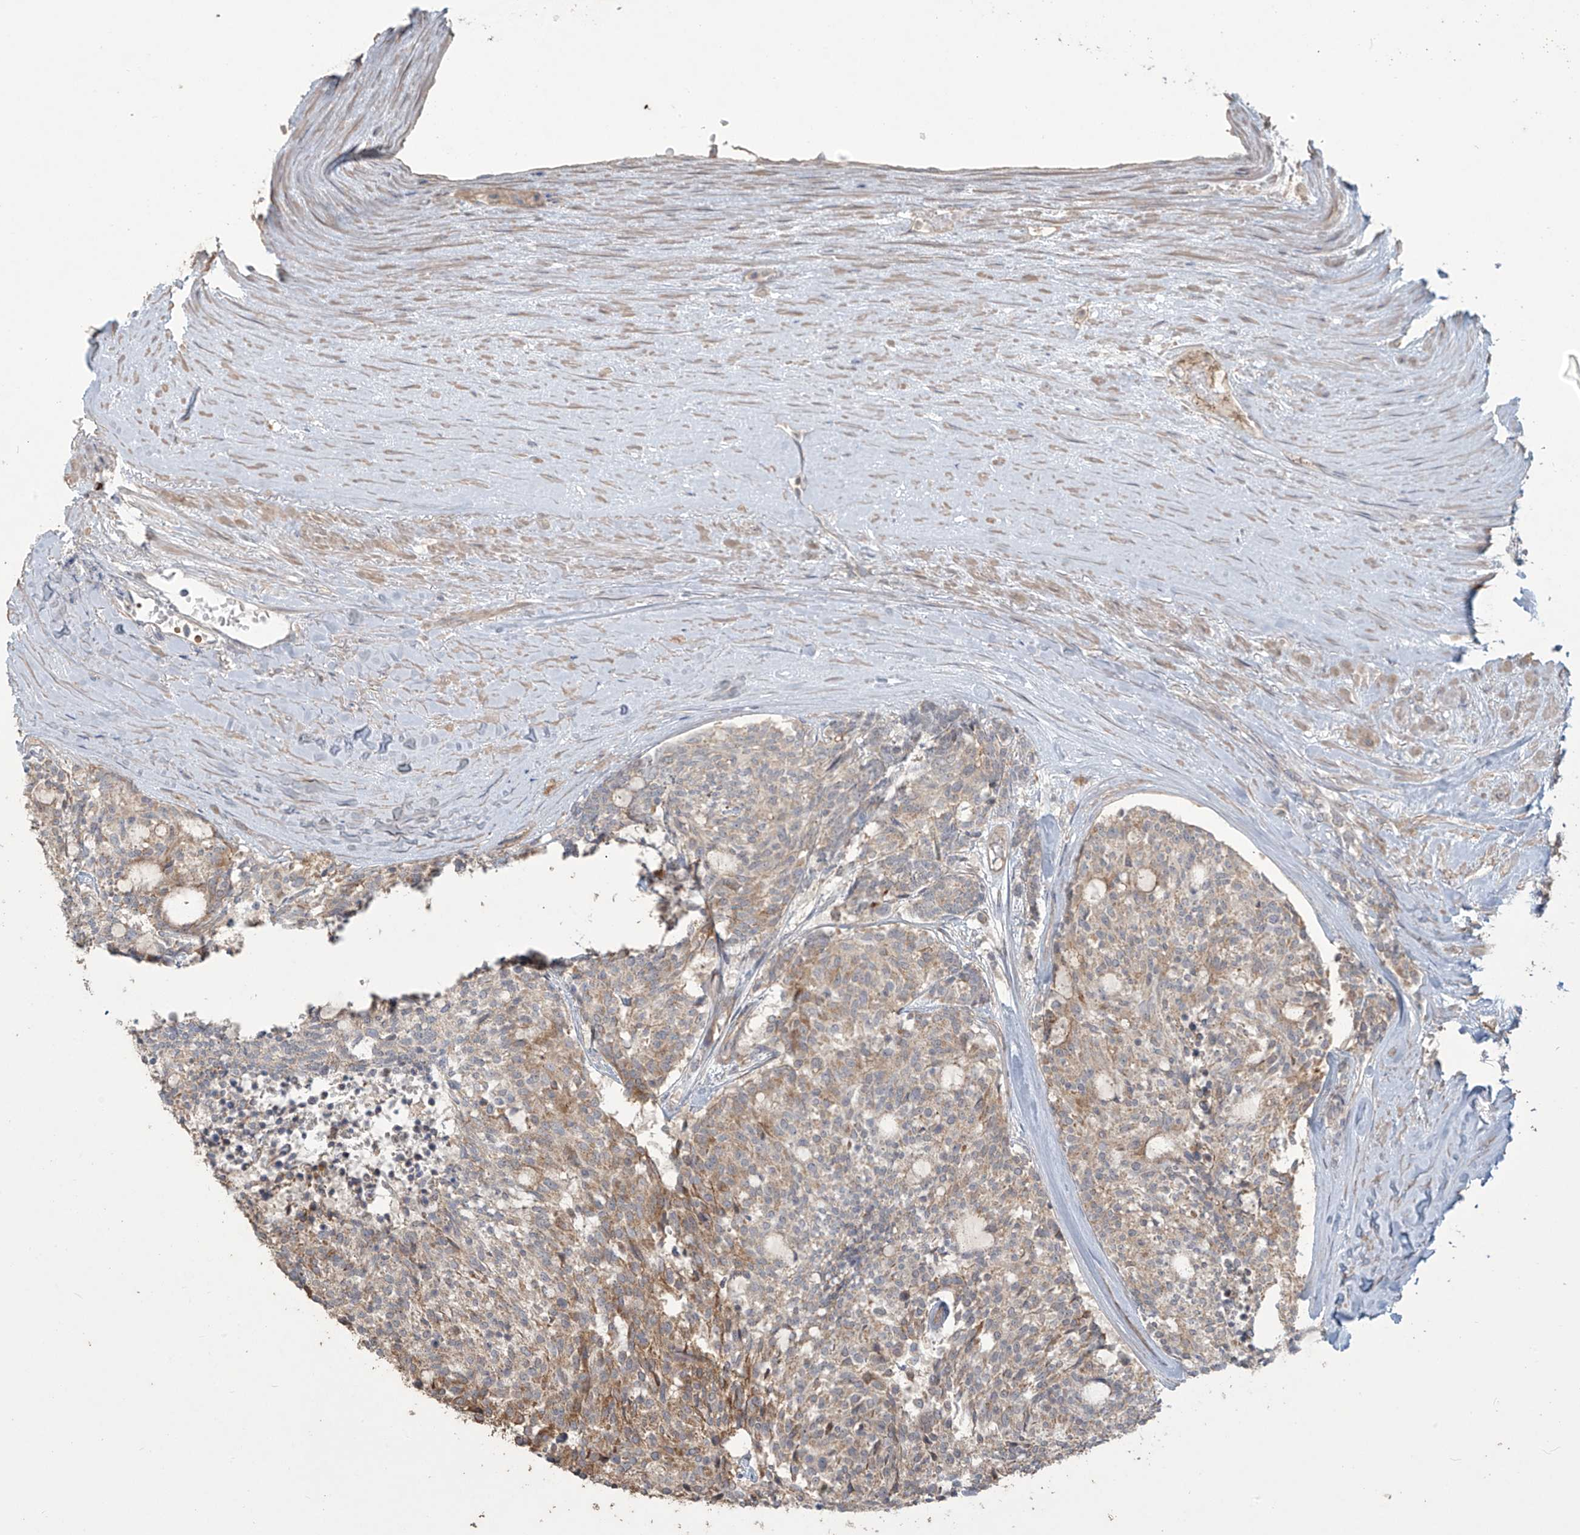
{"staining": {"intensity": "weak", "quantity": "25%-75%", "location": "cytoplasmic/membranous"}, "tissue": "carcinoid", "cell_type": "Tumor cells", "image_type": "cancer", "snomed": [{"axis": "morphology", "description": "Carcinoid, malignant, NOS"}, {"axis": "topography", "description": "Pancreas"}], "caption": "Weak cytoplasmic/membranous staining is identified in approximately 25%-75% of tumor cells in carcinoid.", "gene": "MAGIX", "patient": {"sex": "female", "age": 54}}